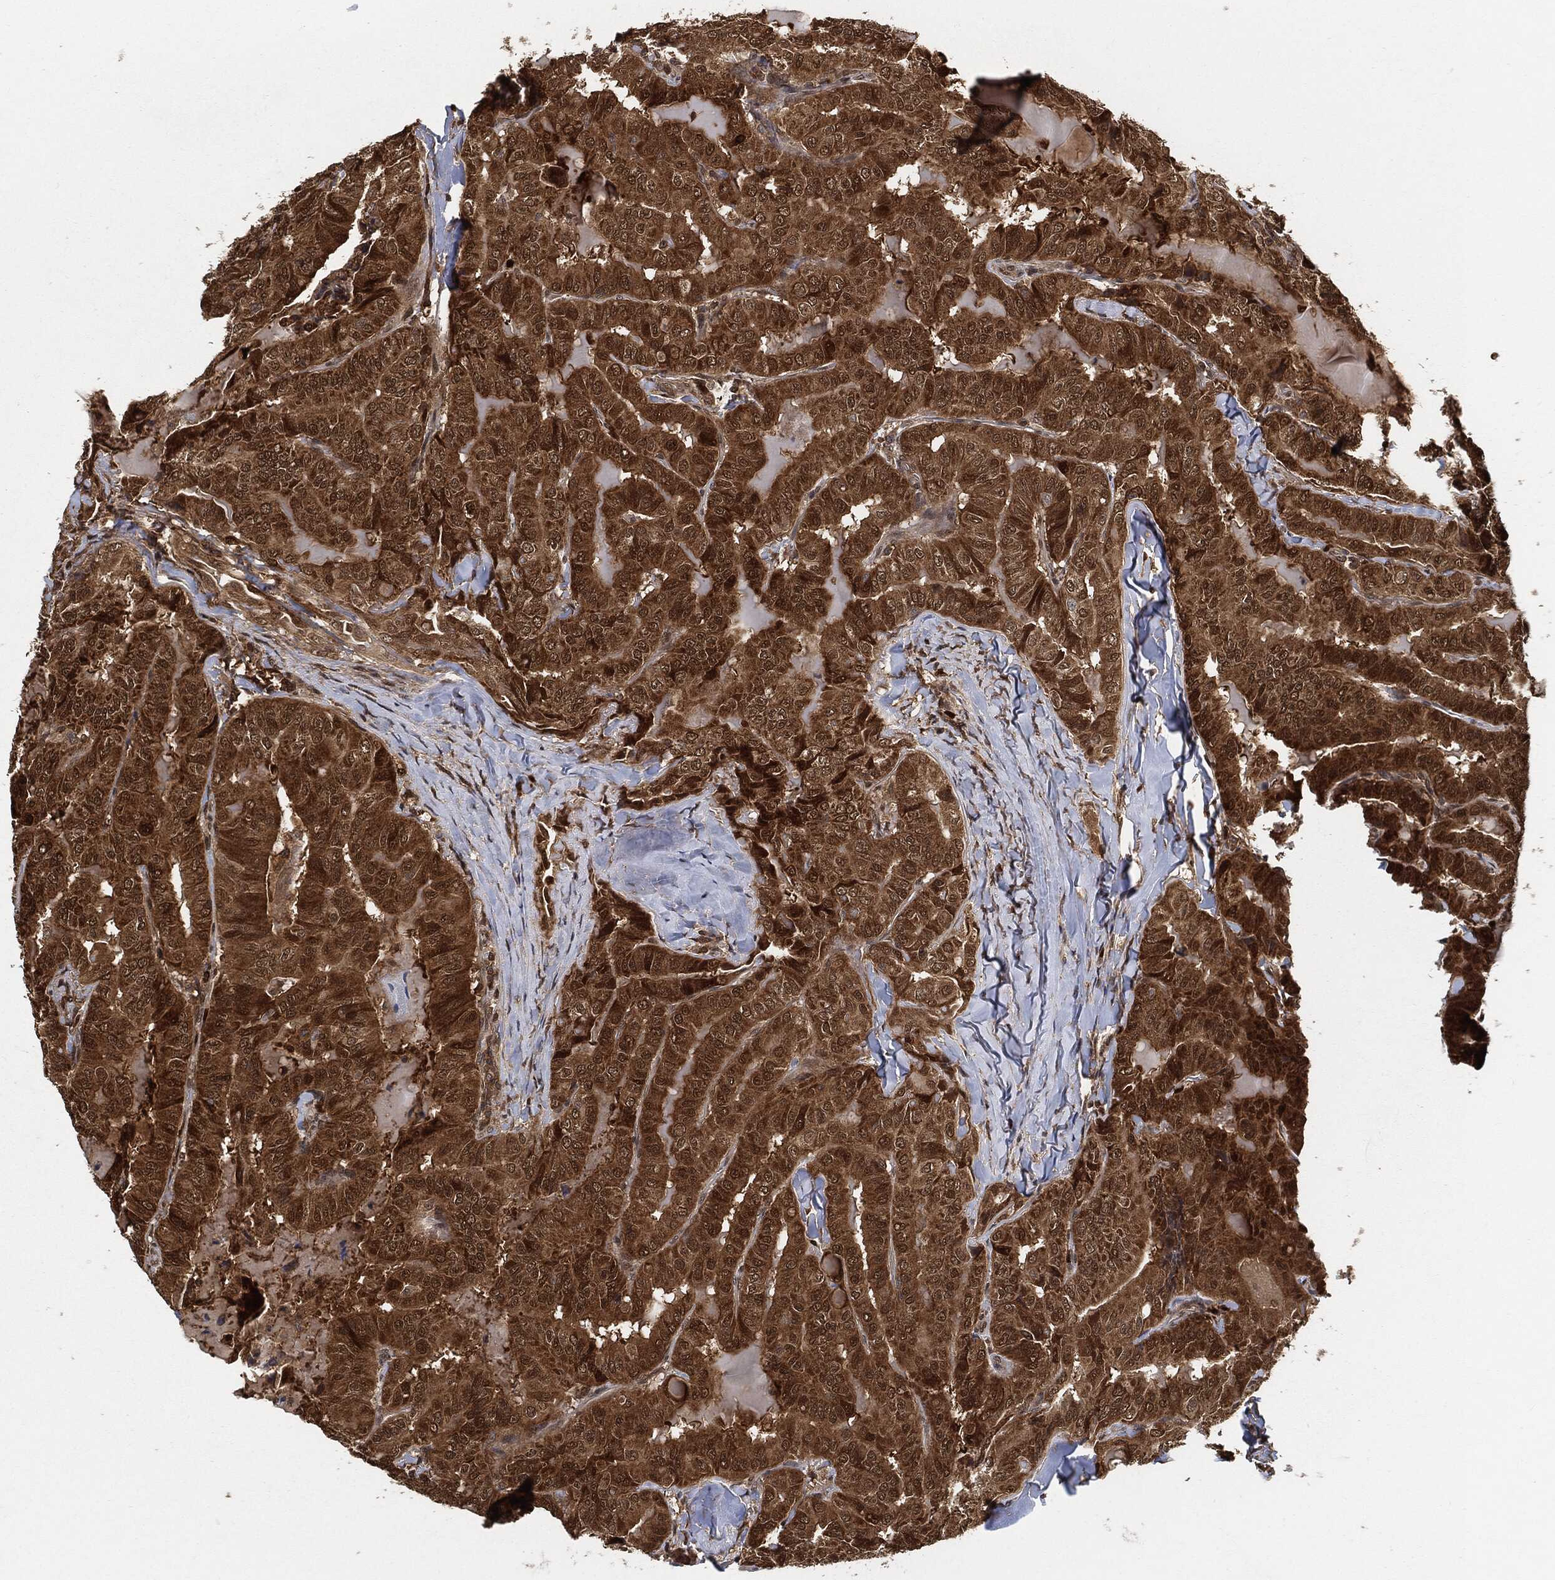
{"staining": {"intensity": "moderate", "quantity": ">75%", "location": "cytoplasmic/membranous,nuclear"}, "tissue": "thyroid cancer", "cell_type": "Tumor cells", "image_type": "cancer", "snomed": [{"axis": "morphology", "description": "Papillary adenocarcinoma, NOS"}, {"axis": "topography", "description": "Thyroid gland"}], "caption": "Thyroid cancer (papillary adenocarcinoma) stained with a protein marker shows moderate staining in tumor cells.", "gene": "CUTA", "patient": {"sex": "female", "age": 68}}